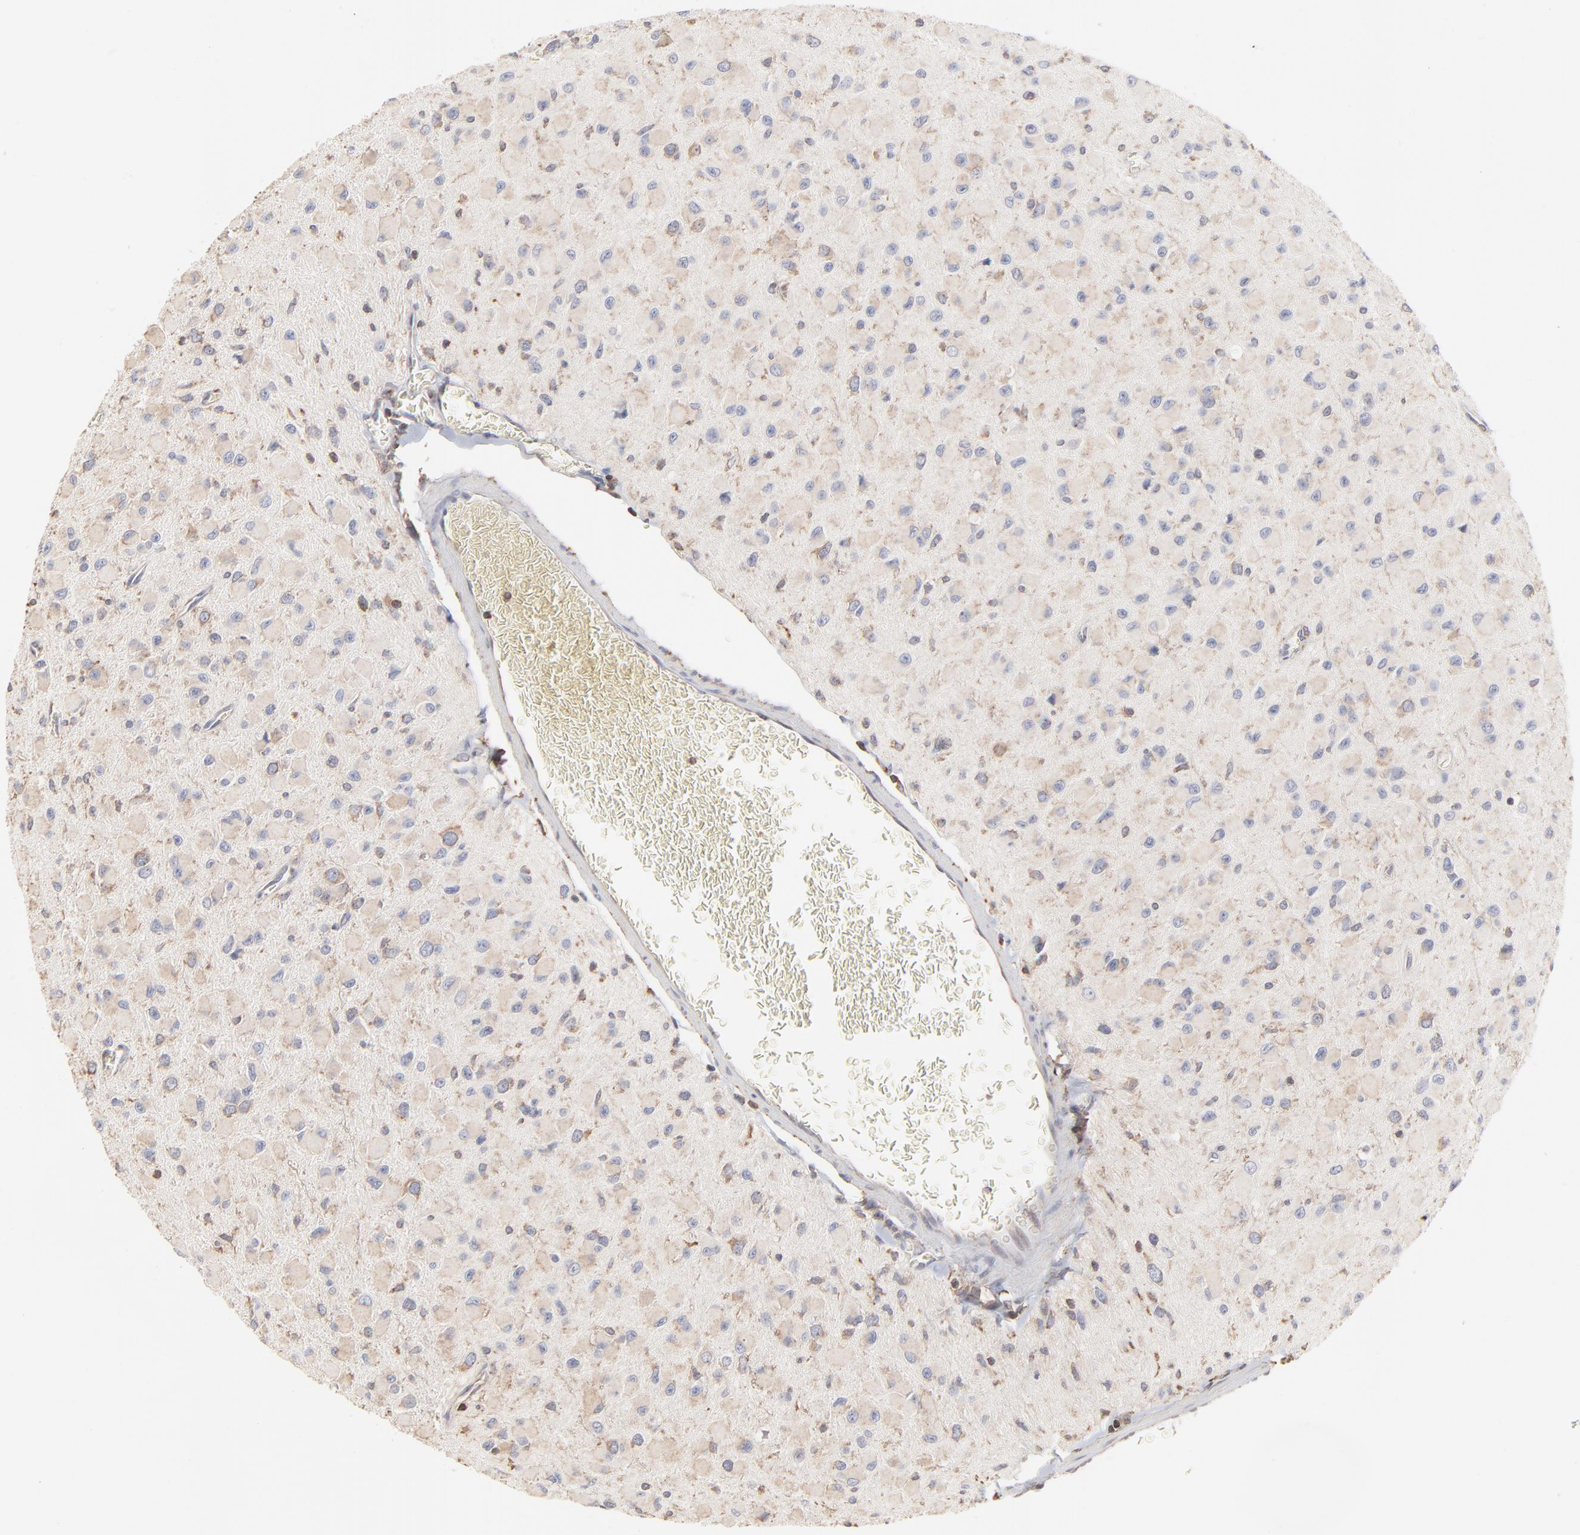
{"staining": {"intensity": "moderate", "quantity": "<25%", "location": "cytoplasmic/membranous"}, "tissue": "glioma", "cell_type": "Tumor cells", "image_type": "cancer", "snomed": [{"axis": "morphology", "description": "Glioma, malignant, Low grade"}, {"axis": "topography", "description": "Brain"}], "caption": "Brown immunohistochemical staining in human malignant glioma (low-grade) demonstrates moderate cytoplasmic/membranous expression in approximately <25% of tumor cells.", "gene": "RNF213", "patient": {"sex": "male", "age": 42}}